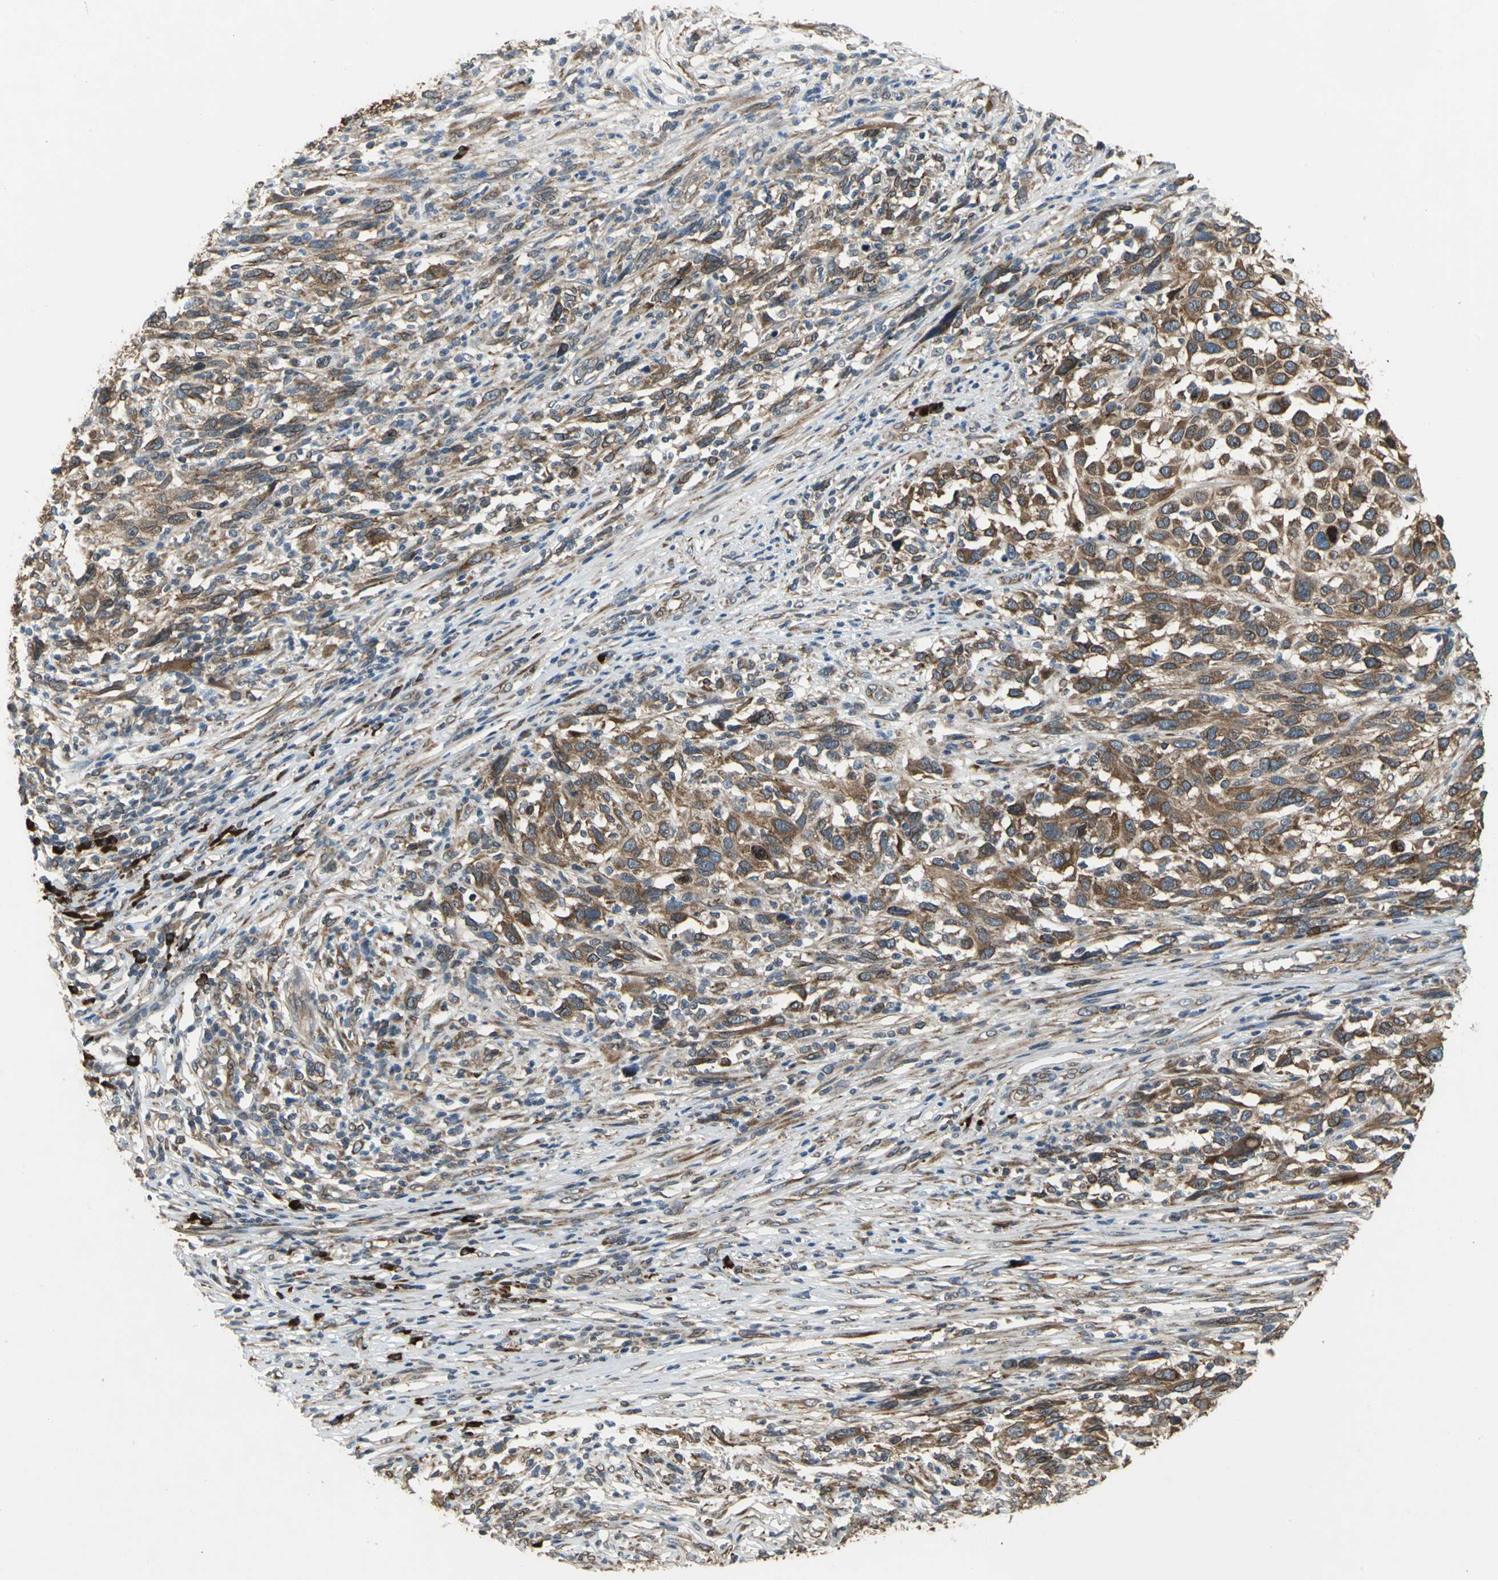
{"staining": {"intensity": "moderate", "quantity": ">75%", "location": "cytoplasmic/membranous"}, "tissue": "melanoma", "cell_type": "Tumor cells", "image_type": "cancer", "snomed": [{"axis": "morphology", "description": "Malignant melanoma, Metastatic site"}, {"axis": "topography", "description": "Lymph node"}], "caption": "Immunohistochemistry (DAB) staining of human malignant melanoma (metastatic site) reveals moderate cytoplasmic/membranous protein expression in about >75% of tumor cells. Using DAB (3,3'-diaminobenzidine) (brown) and hematoxylin (blue) stains, captured at high magnification using brightfield microscopy.", "gene": "SYVN1", "patient": {"sex": "male", "age": 61}}